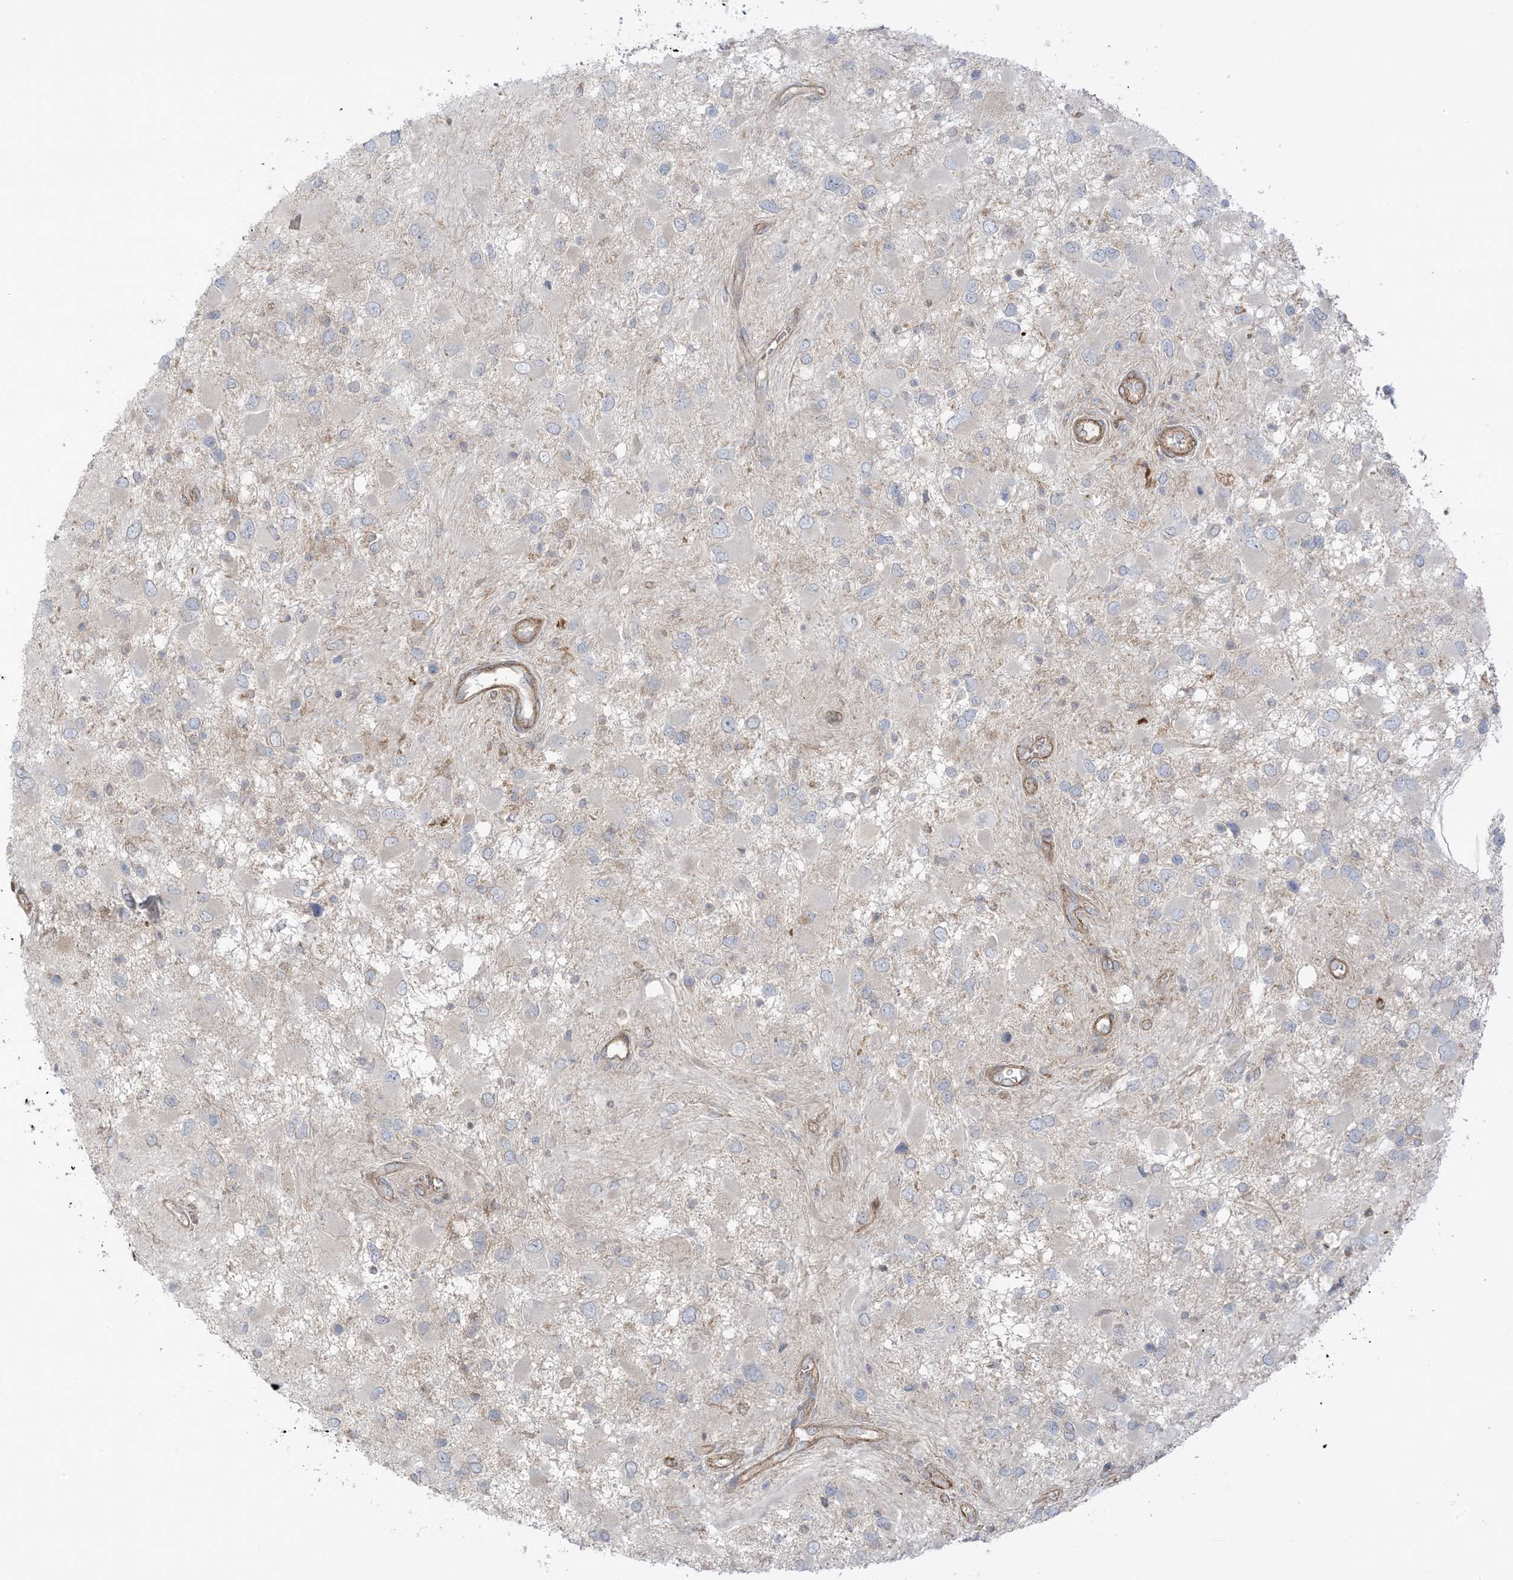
{"staining": {"intensity": "negative", "quantity": "none", "location": "none"}, "tissue": "glioma", "cell_type": "Tumor cells", "image_type": "cancer", "snomed": [{"axis": "morphology", "description": "Glioma, malignant, High grade"}, {"axis": "topography", "description": "Brain"}], "caption": "Histopathology image shows no protein positivity in tumor cells of malignant high-grade glioma tissue.", "gene": "ICMT", "patient": {"sex": "male", "age": 53}}